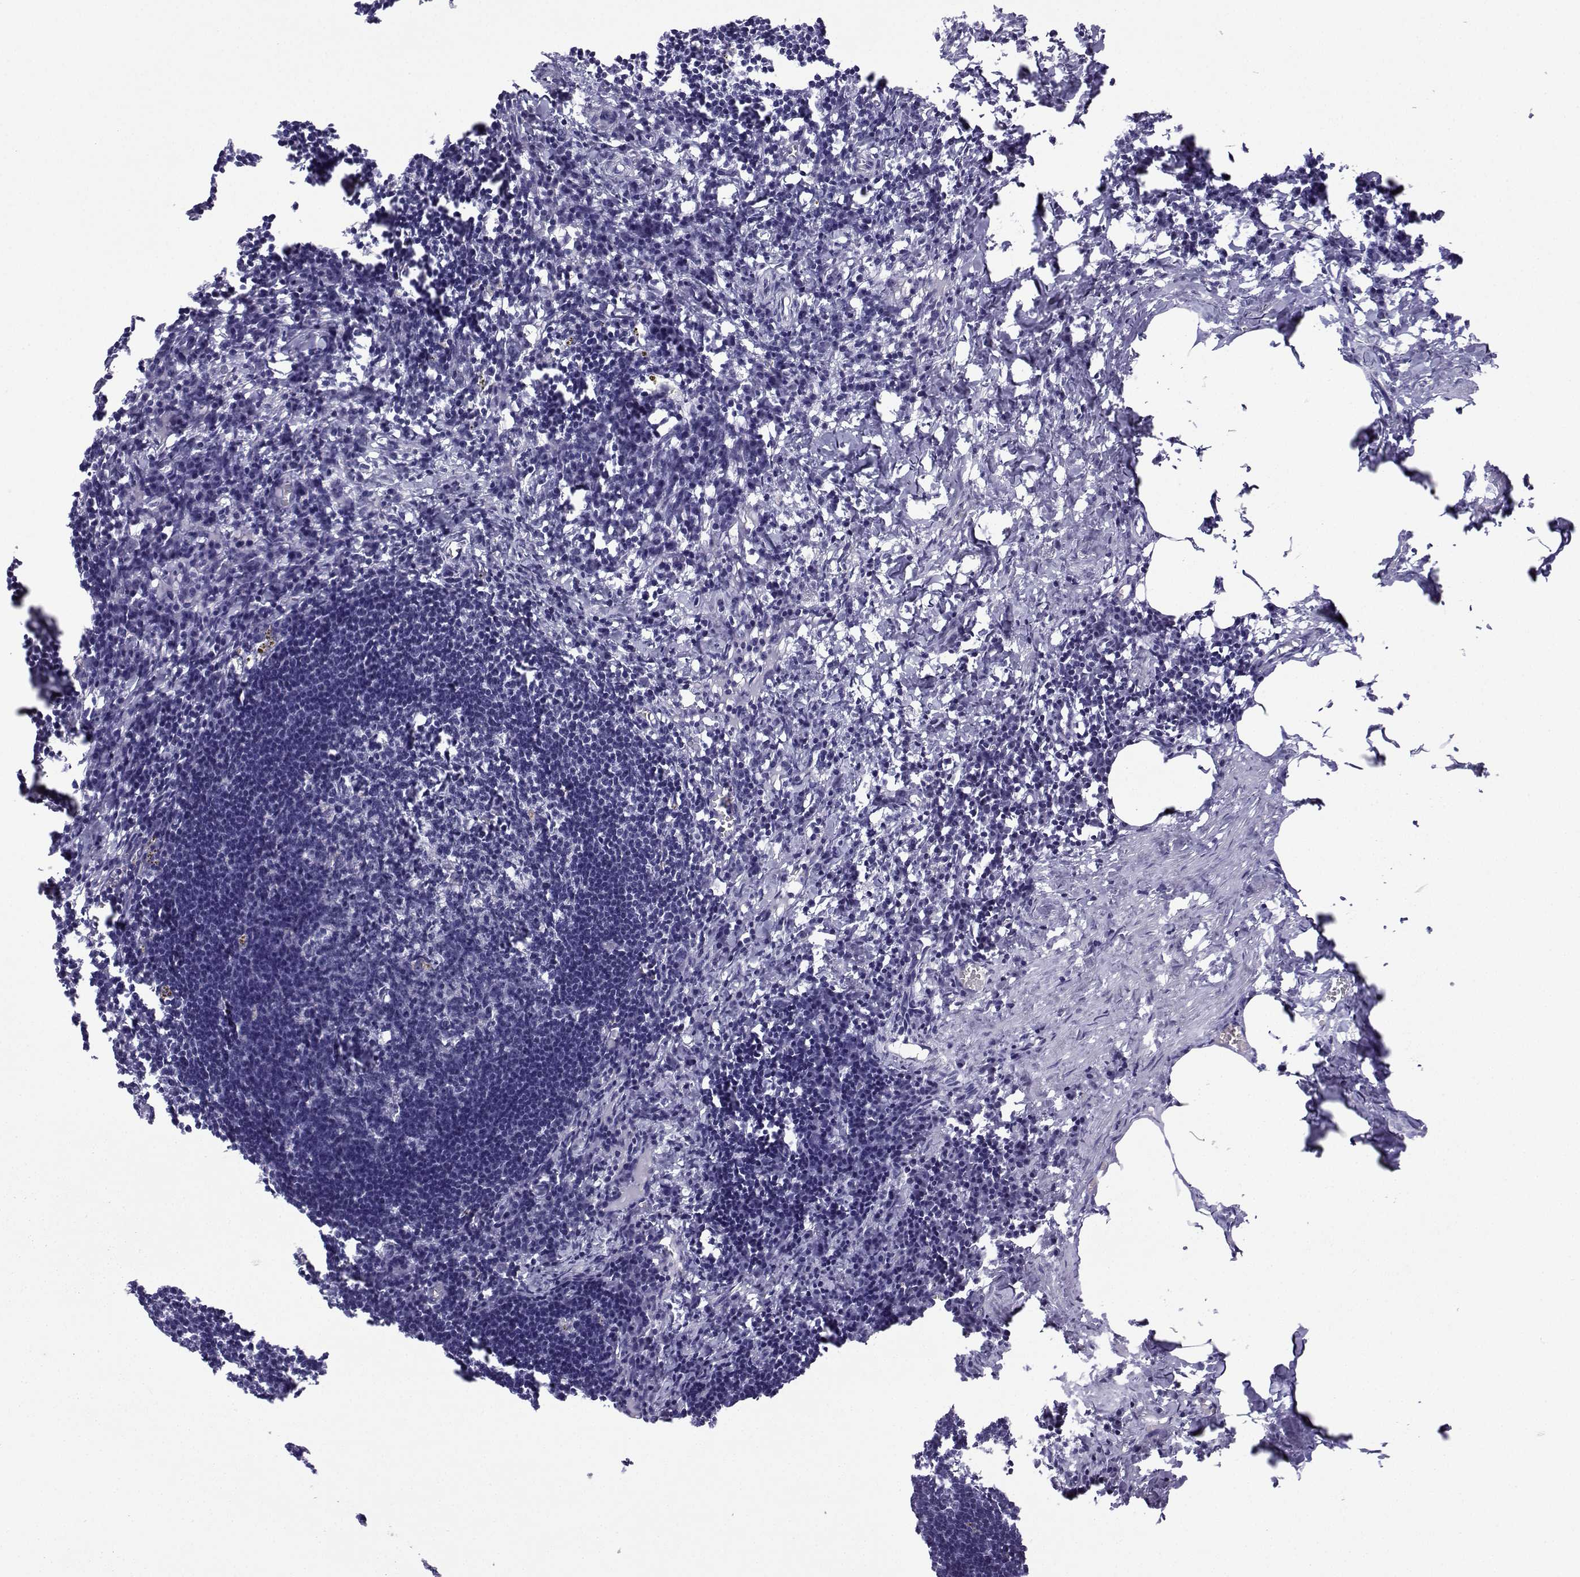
{"staining": {"intensity": "negative", "quantity": "none", "location": "none"}, "tissue": "lymph node", "cell_type": "Germinal center cells", "image_type": "normal", "snomed": [{"axis": "morphology", "description": "Normal tissue, NOS"}, {"axis": "topography", "description": "Lymph node"}], "caption": "This is an immunohistochemistry (IHC) micrograph of benign human lymph node. There is no expression in germinal center cells.", "gene": "TRIM46", "patient": {"sex": "male", "age": 55}}